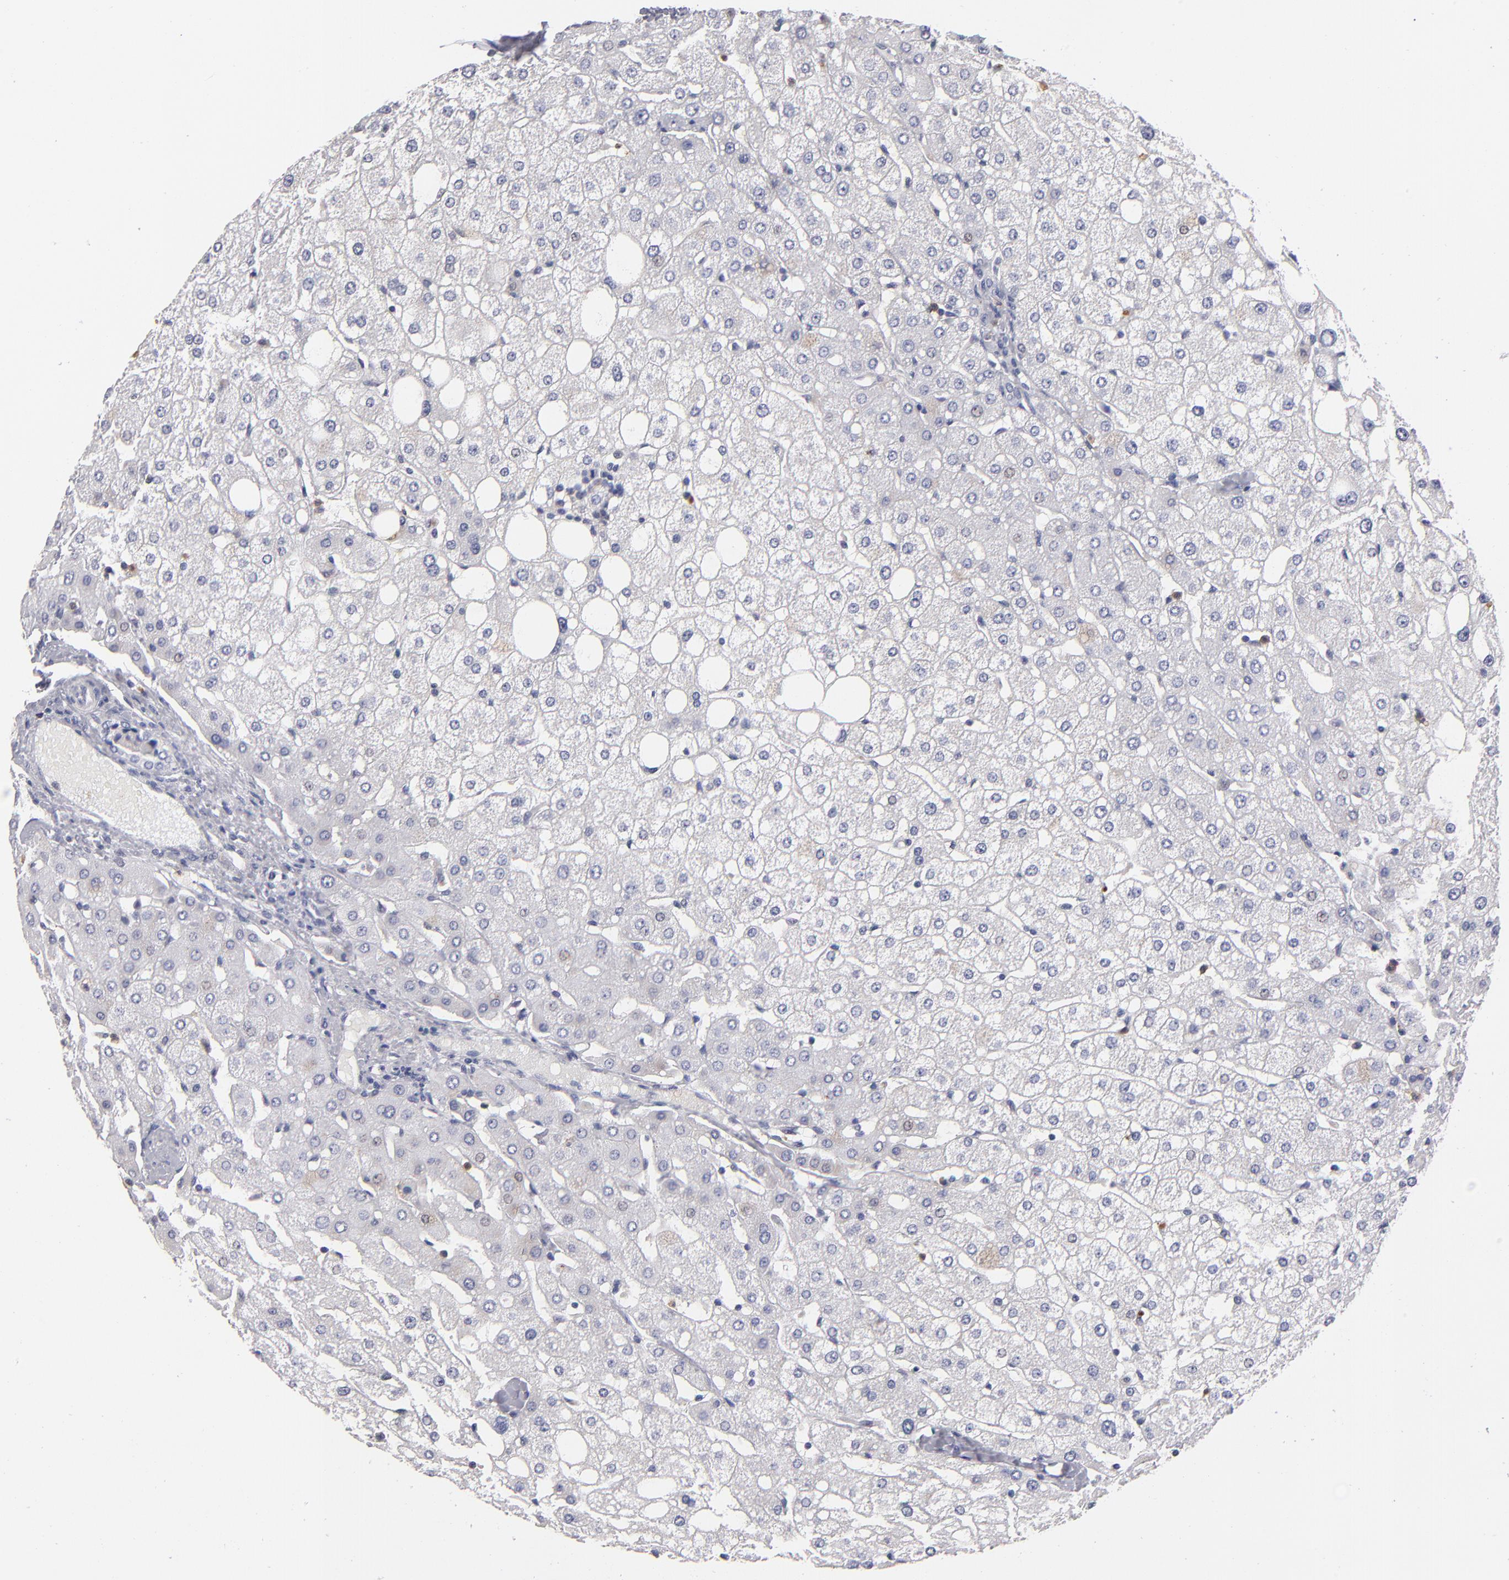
{"staining": {"intensity": "negative", "quantity": "none", "location": "none"}, "tissue": "liver", "cell_type": "Cholangiocytes", "image_type": "normal", "snomed": [{"axis": "morphology", "description": "Normal tissue, NOS"}, {"axis": "topography", "description": "Liver"}], "caption": "Immunohistochemical staining of normal human liver exhibits no significant expression in cholangiocytes.", "gene": "MGAM", "patient": {"sex": "male", "age": 35}}